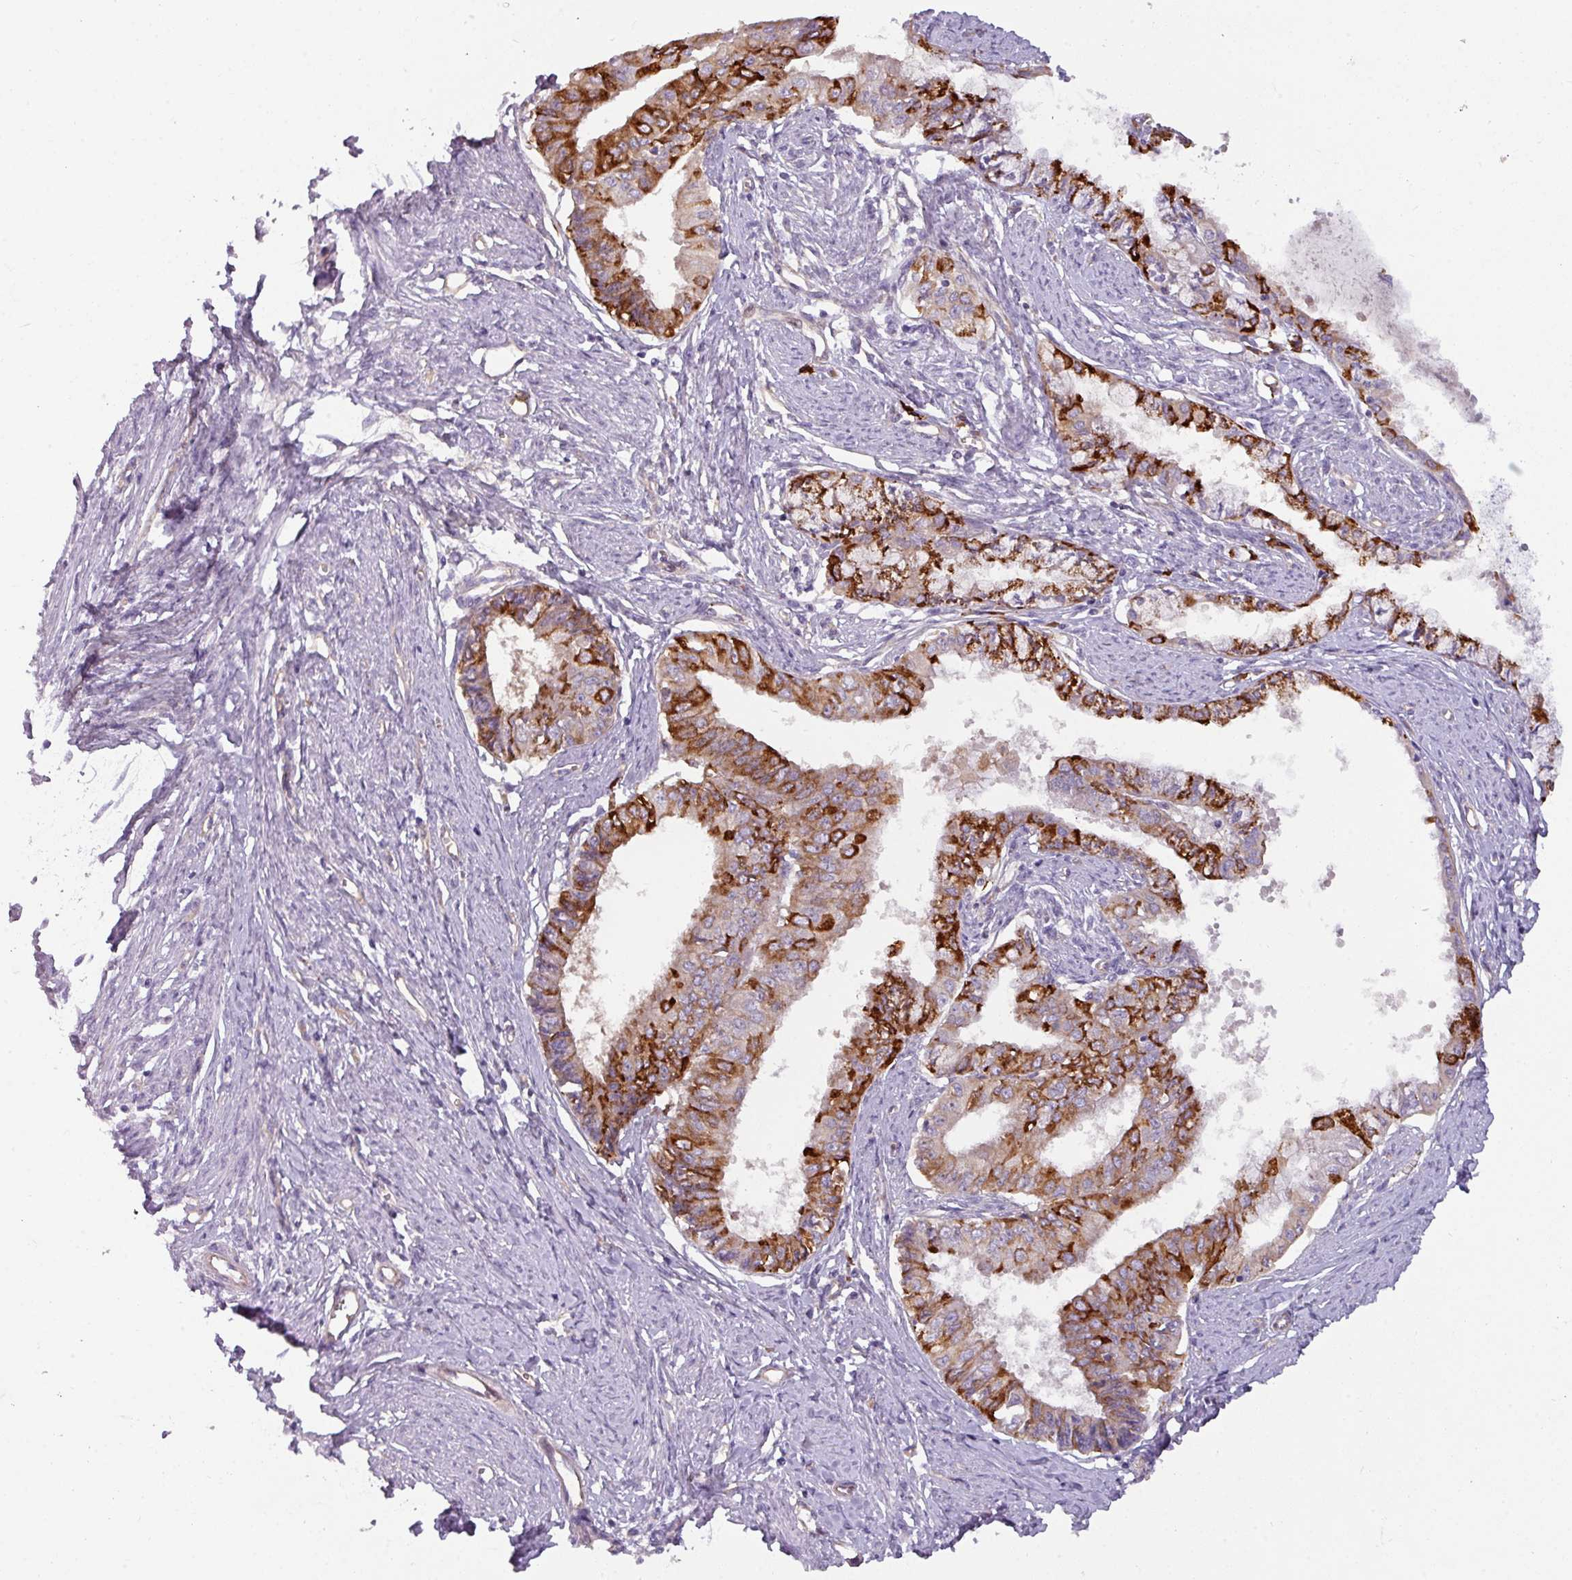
{"staining": {"intensity": "strong", "quantity": ">75%", "location": "cytoplasmic/membranous"}, "tissue": "endometrial cancer", "cell_type": "Tumor cells", "image_type": "cancer", "snomed": [{"axis": "morphology", "description": "Adenocarcinoma, NOS"}, {"axis": "topography", "description": "Endometrium"}], "caption": "A micrograph of adenocarcinoma (endometrial) stained for a protein demonstrates strong cytoplasmic/membranous brown staining in tumor cells.", "gene": "BUD23", "patient": {"sex": "female", "age": 76}}